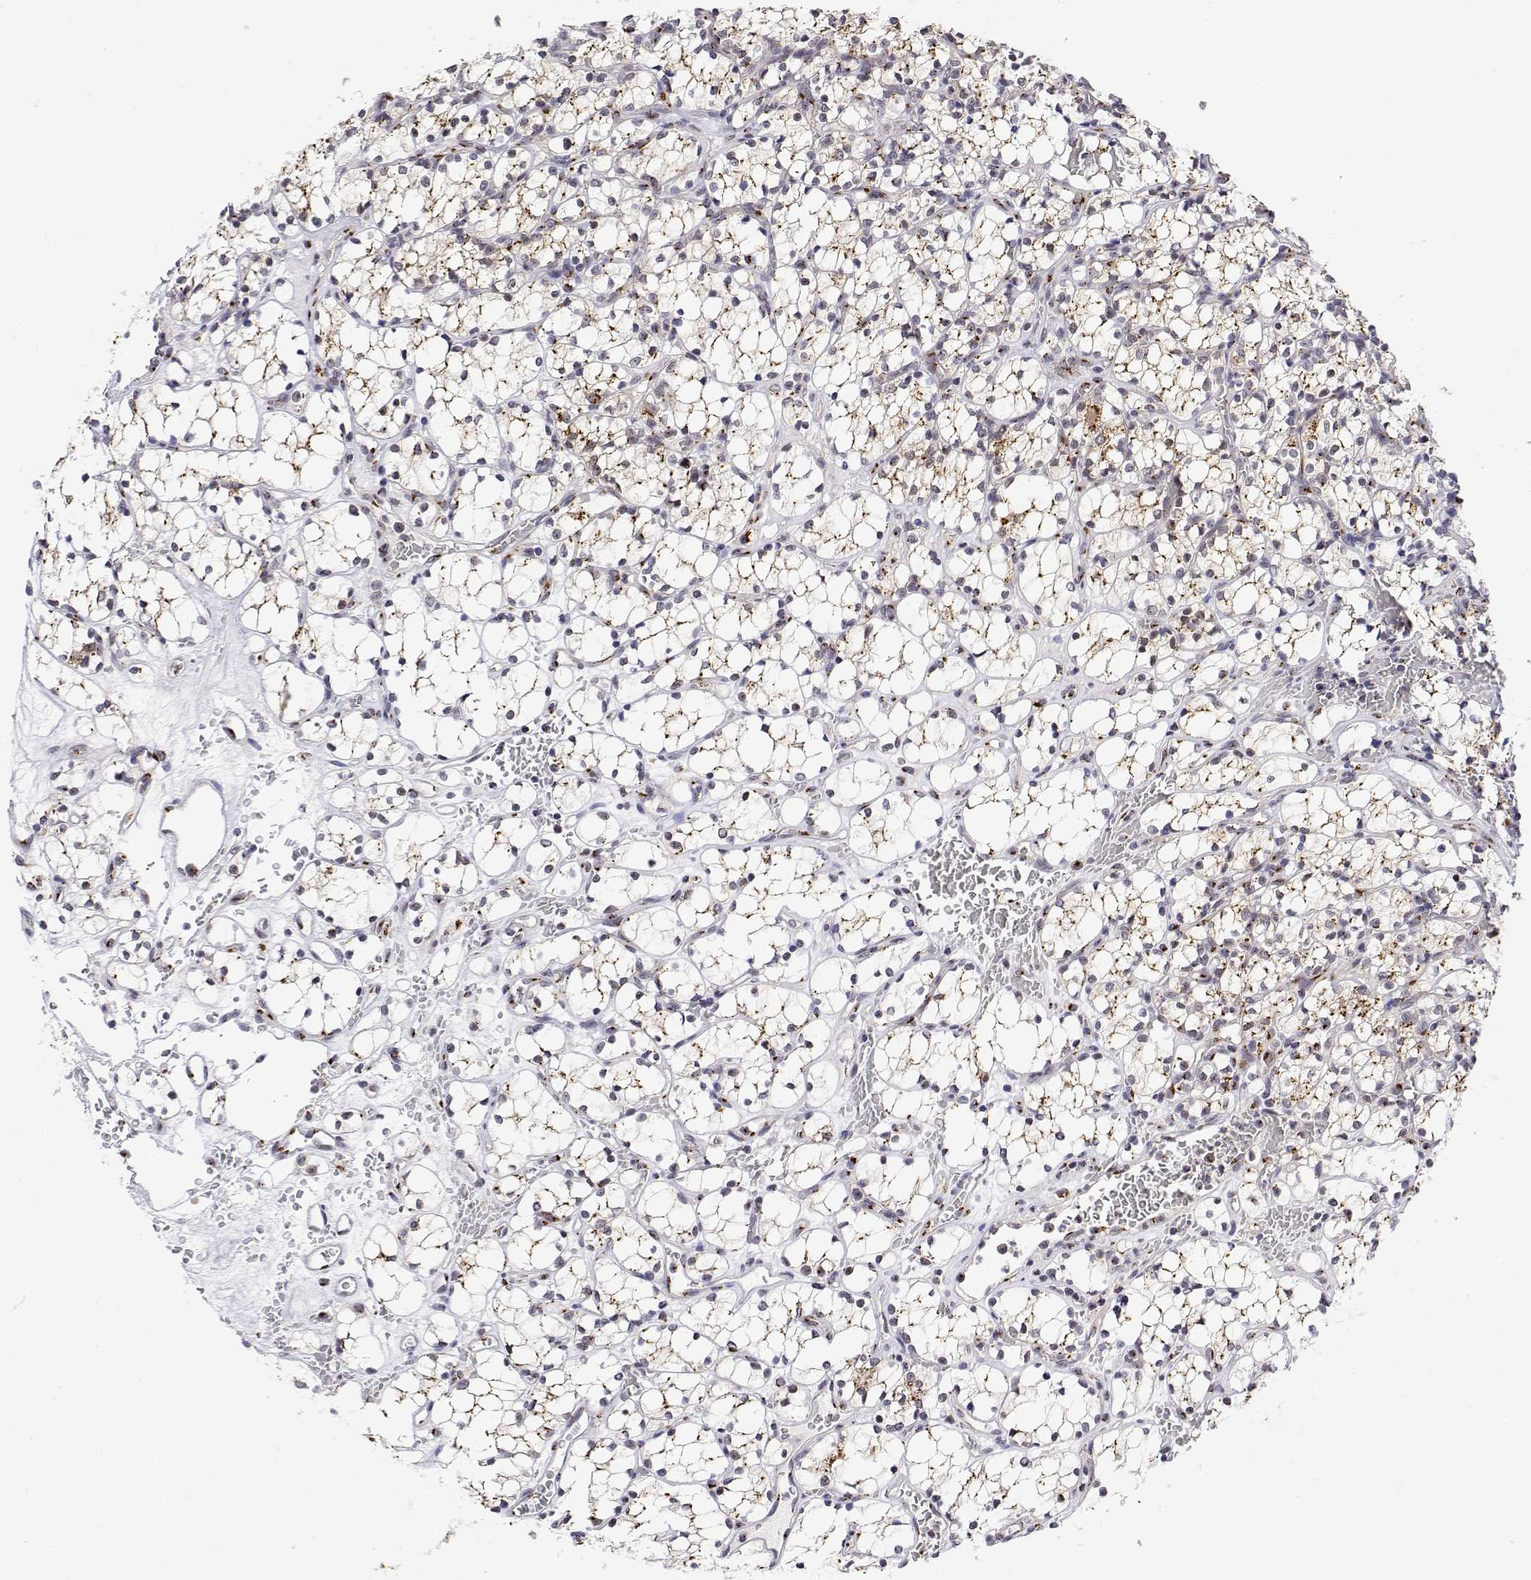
{"staining": {"intensity": "moderate", "quantity": ">75%", "location": "cytoplasmic/membranous"}, "tissue": "renal cancer", "cell_type": "Tumor cells", "image_type": "cancer", "snomed": [{"axis": "morphology", "description": "Adenocarcinoma, NOS"}, {"axis": "topography", "description": "Kidney"}], "caption": "Immunohistochemistry image of human renal adenocarcinoma stained for a protein (brown), which reveals medium levels of moderate cytoplasmic/membranous expression in approximately >75% of tumor cells.", "gene": "YIPF3", "patient": {"sex": "female", "age": 69}}